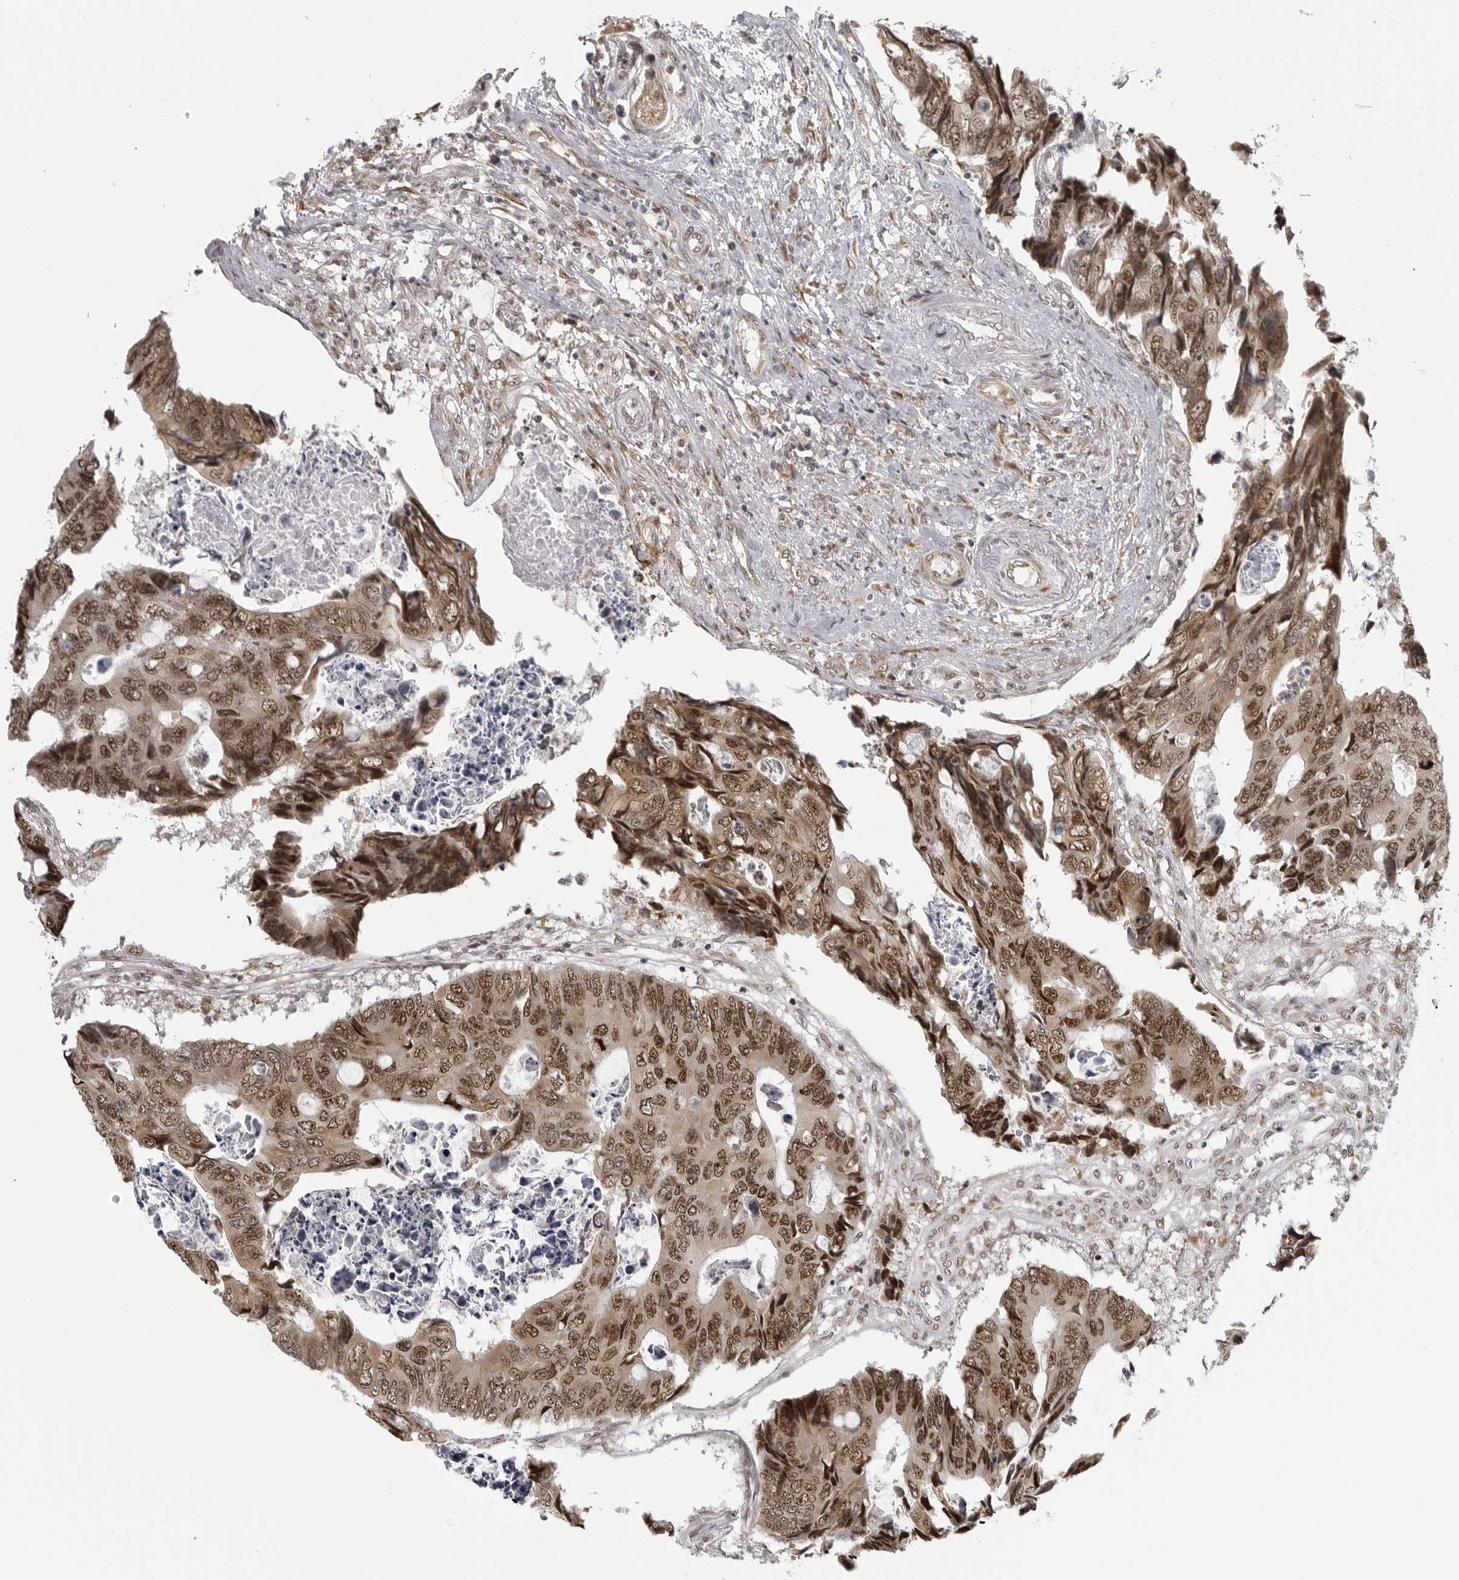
{"staining": {"intensity": "moderate", "quantity": ">75%", "location": "nuclear"}, "tissue": "colorectal cancer", "cell_type": "Tumor cells", "image_type": "cancer", "snomed": [{"axis": "morphology", "description": "Adenocarcinoma, NOS"}, {"axis": "topography", "description": "Rectum"}], "caption": "A high-resolution micrograph shows immunohistochemistry staining of colorectal adenocarcinoma, which exhibits moderate nuclear positivity in about >75% of tumor cells. Using DAB (3,3'-diaminobenzidine) (brown) and hematoxylin (blue) stains, captured at high magnification using brightfield microscopy.", "gene": "PRDM10", "patient": {"sex": "male", "age": 84}}